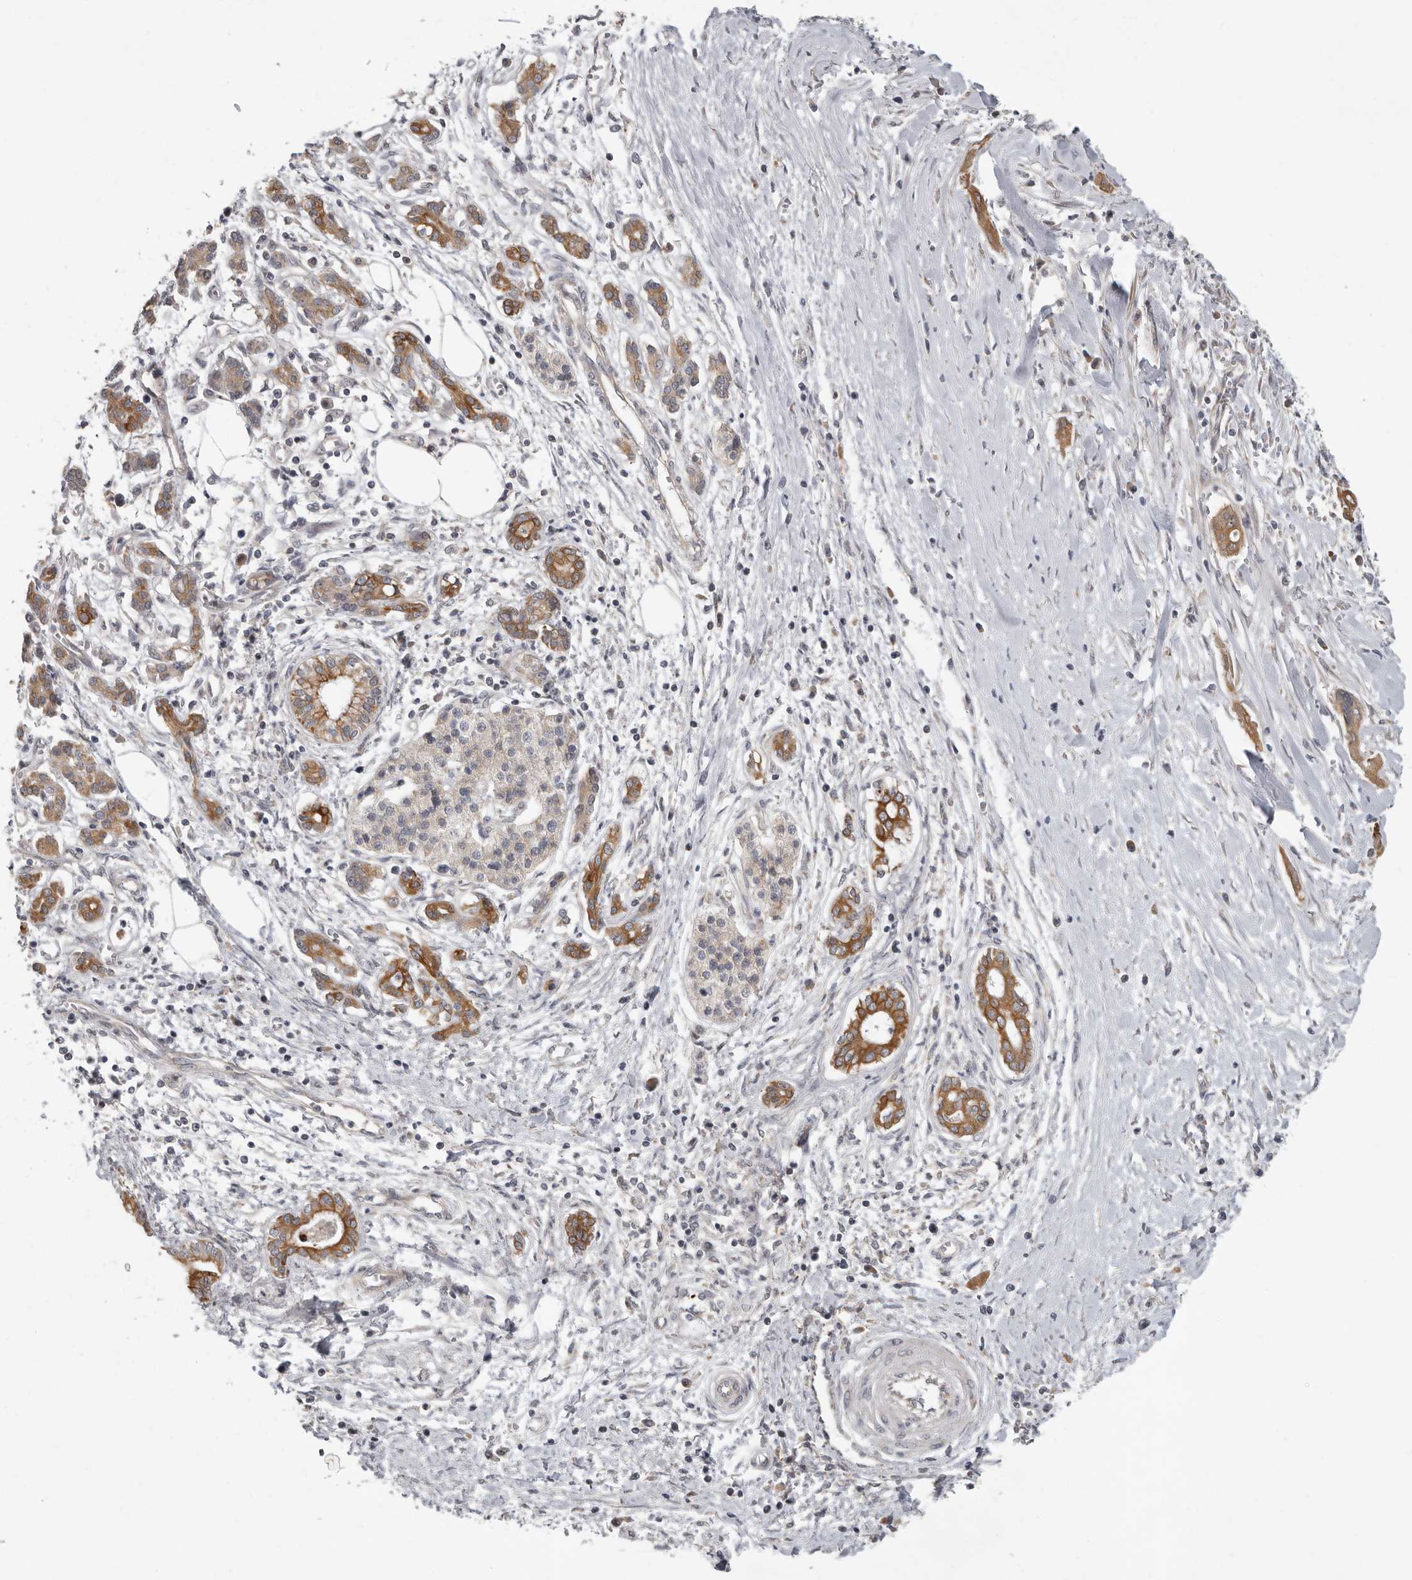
{"staining": {"intensity": "moderate", "quantity": ">75%", "location": "cytoplasmic/membranous"}, "tissue": "pancreatic cancer", "cell_type": "Tumor cells", "image_type": "cancer", "snomed": [{"axis": "morphology", "description": "Adenocarcinoma, NOS"}, {"axis": "topography", "description": "Pancreas"}], "caption": "The photomicrograph displays a brown stain indicating the presence of a protein in the cytoplasmic/membranous of tumor cells in adenocarcinoma (pancreatic). (DAB (3,3'-diaminobenzidine) IHC, brown staining for protein, blue staining for nuclei).", "gene": "UNK", "patient": {"sex": "male", "age": 58}}